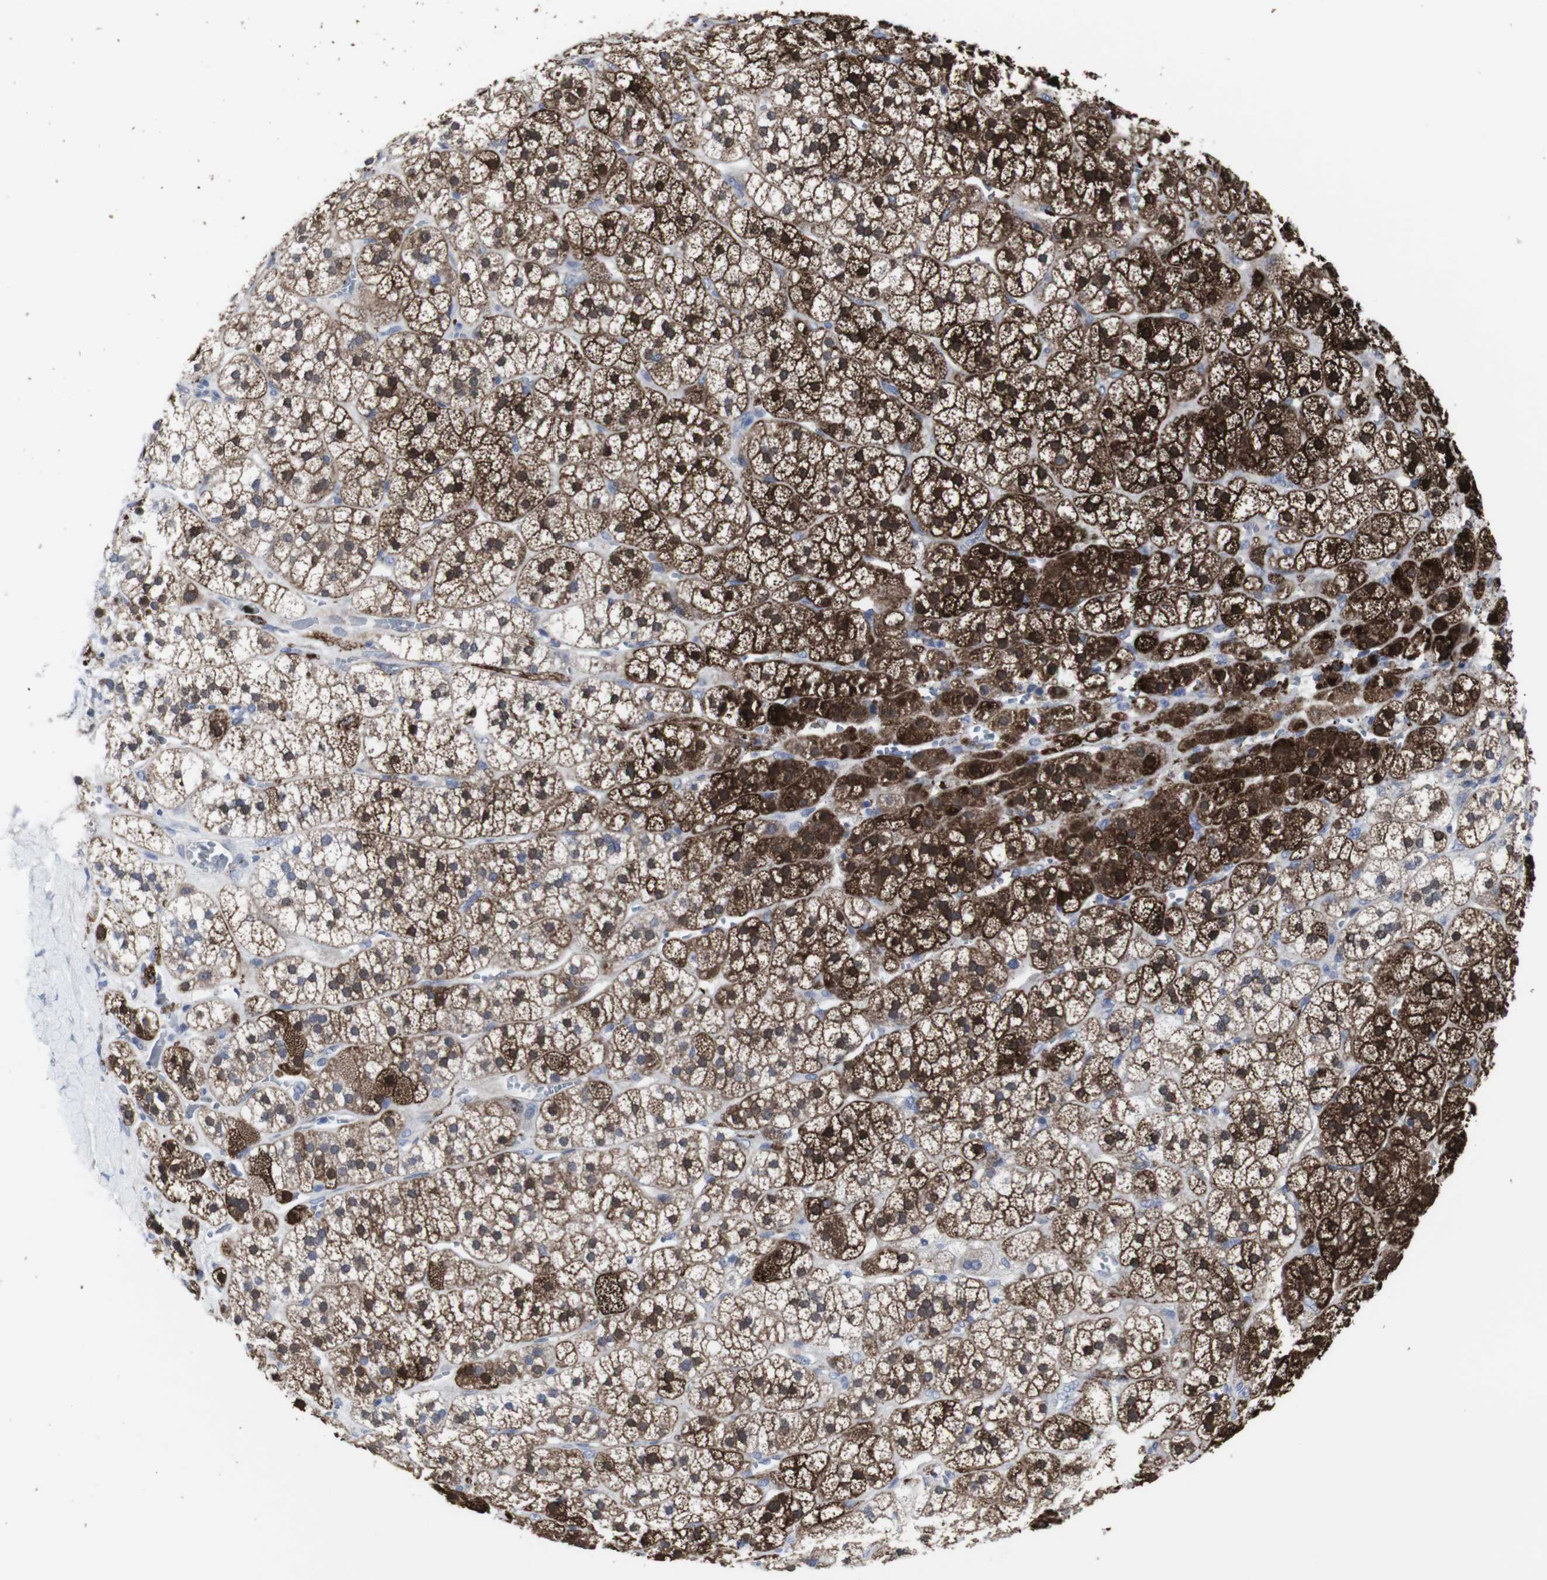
{"staining": {"intensity": "strong", "quantity": ">75%", "location": "cytoplasmic/membranous"}, "tissue": "adrenal gland", "cell_type": "Glandular cells", "image_type": "normal", "snomed": [{"axis": "morphology", "description": "Normal tissue, NOS"}, {"axis": "topography", "description": "Adrenal gland"}], "caption": "This is a photomicrograph of immunohistochemistry (IHC) staining of benign adrenal gland, which shows strong positivity in the cytoplasmic/membranous of glandular cells.", "gene": "SNCG", "patient": {"sex": "male", "age": 56}}